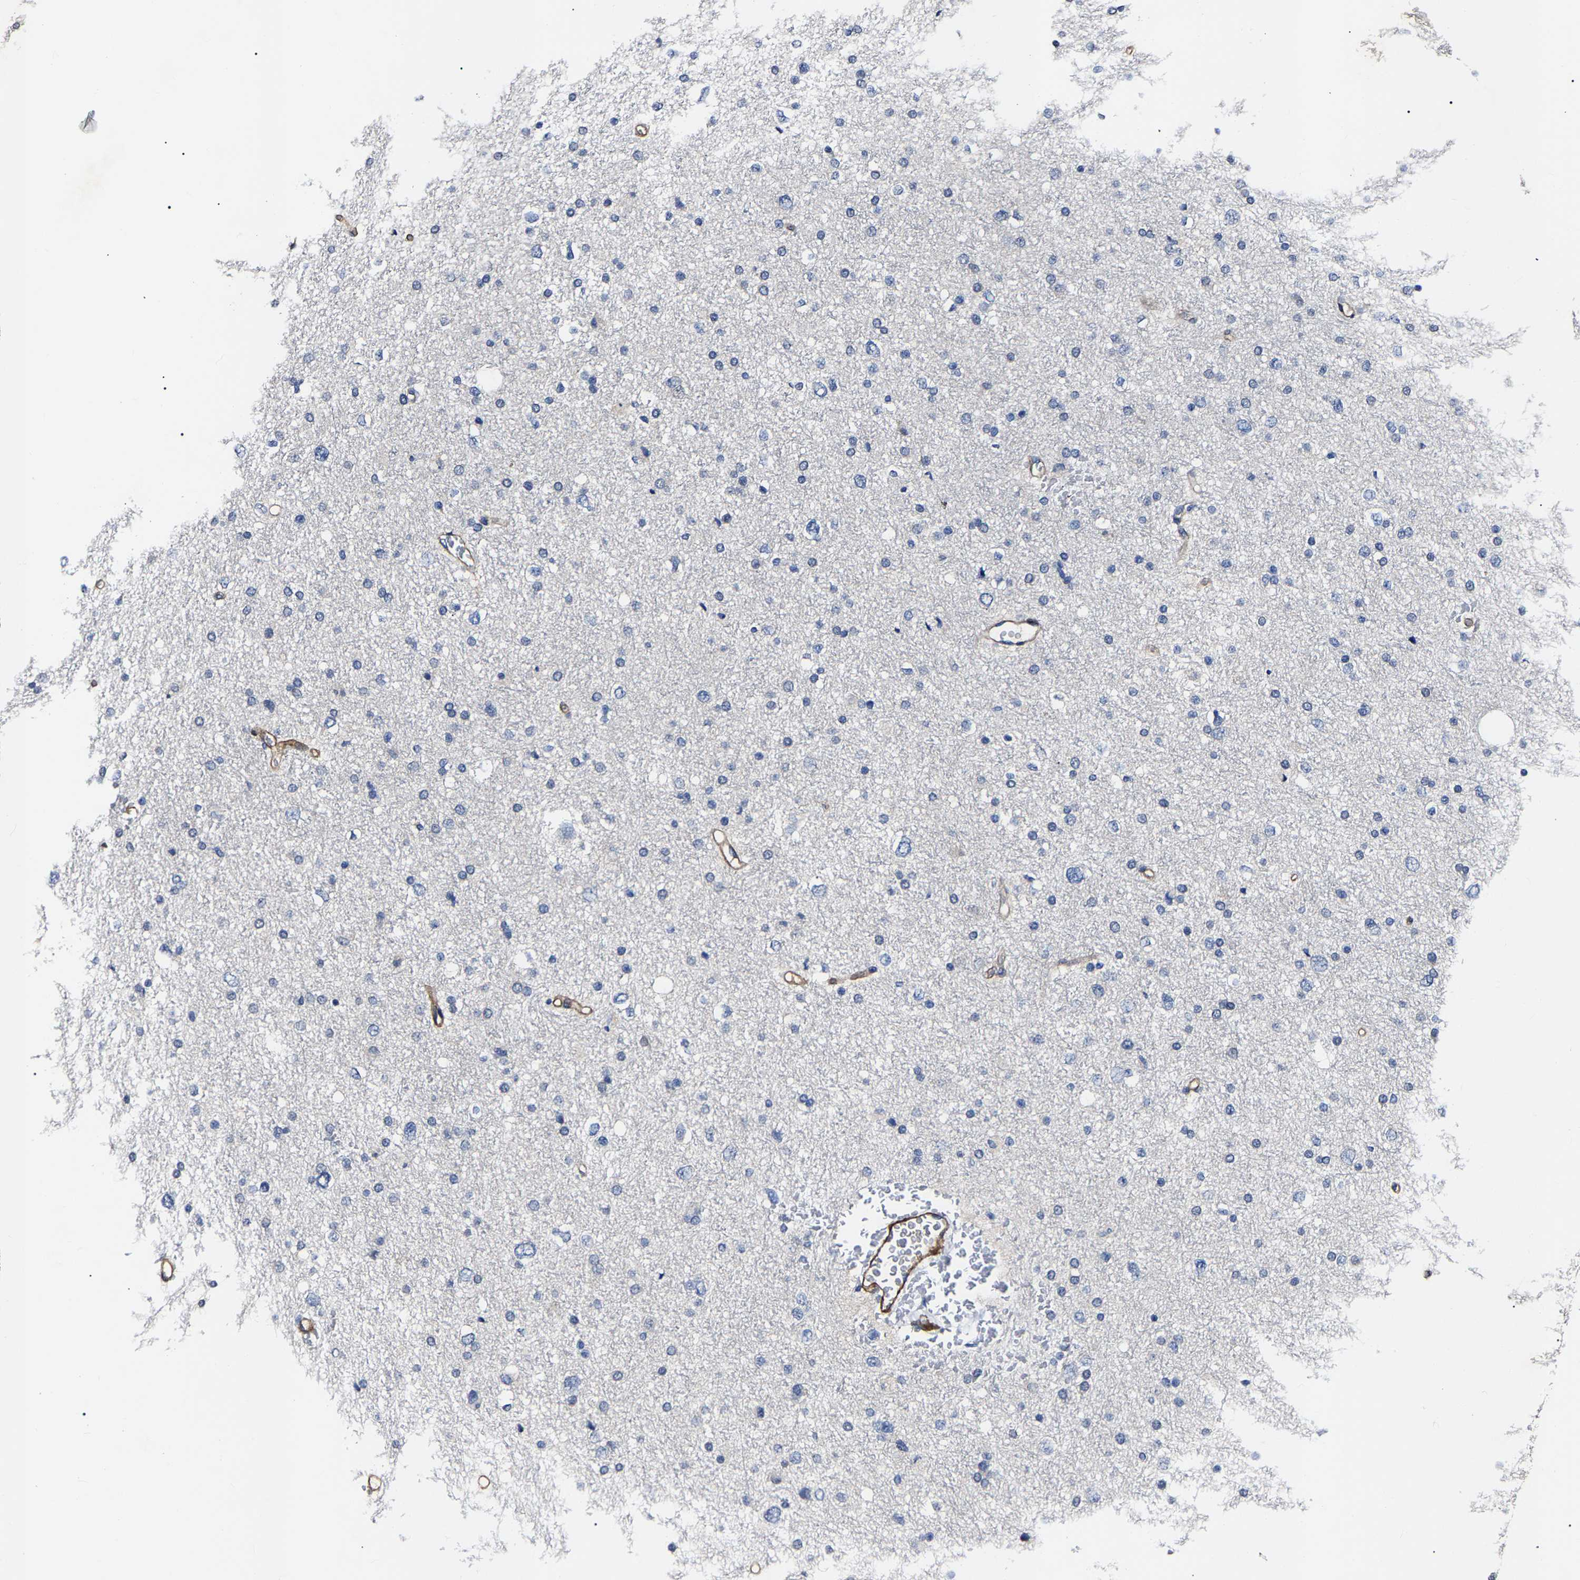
{"staining": {"intensity": "negative", "quantity": "none", "location": "none"}, "tissue": "glioma", "cell_type": "Tumor cells", "image_type": "cancer", "snomed": [{"axis": "morphology", "description": "Glioma, malignant, Low grade"}, {"axis": "topography", "description": "Brain"}], "caption": "Malignant glioma (low-grade) was stained to show a protein in brown. There is no significant expression in tumor cells. (Brightfield microscopy of DAB (3,3'-diaminobenzidine) IHC at high magnification).", "gene": "KLHL42", "patient": {"sex": "female", "age": 37}}